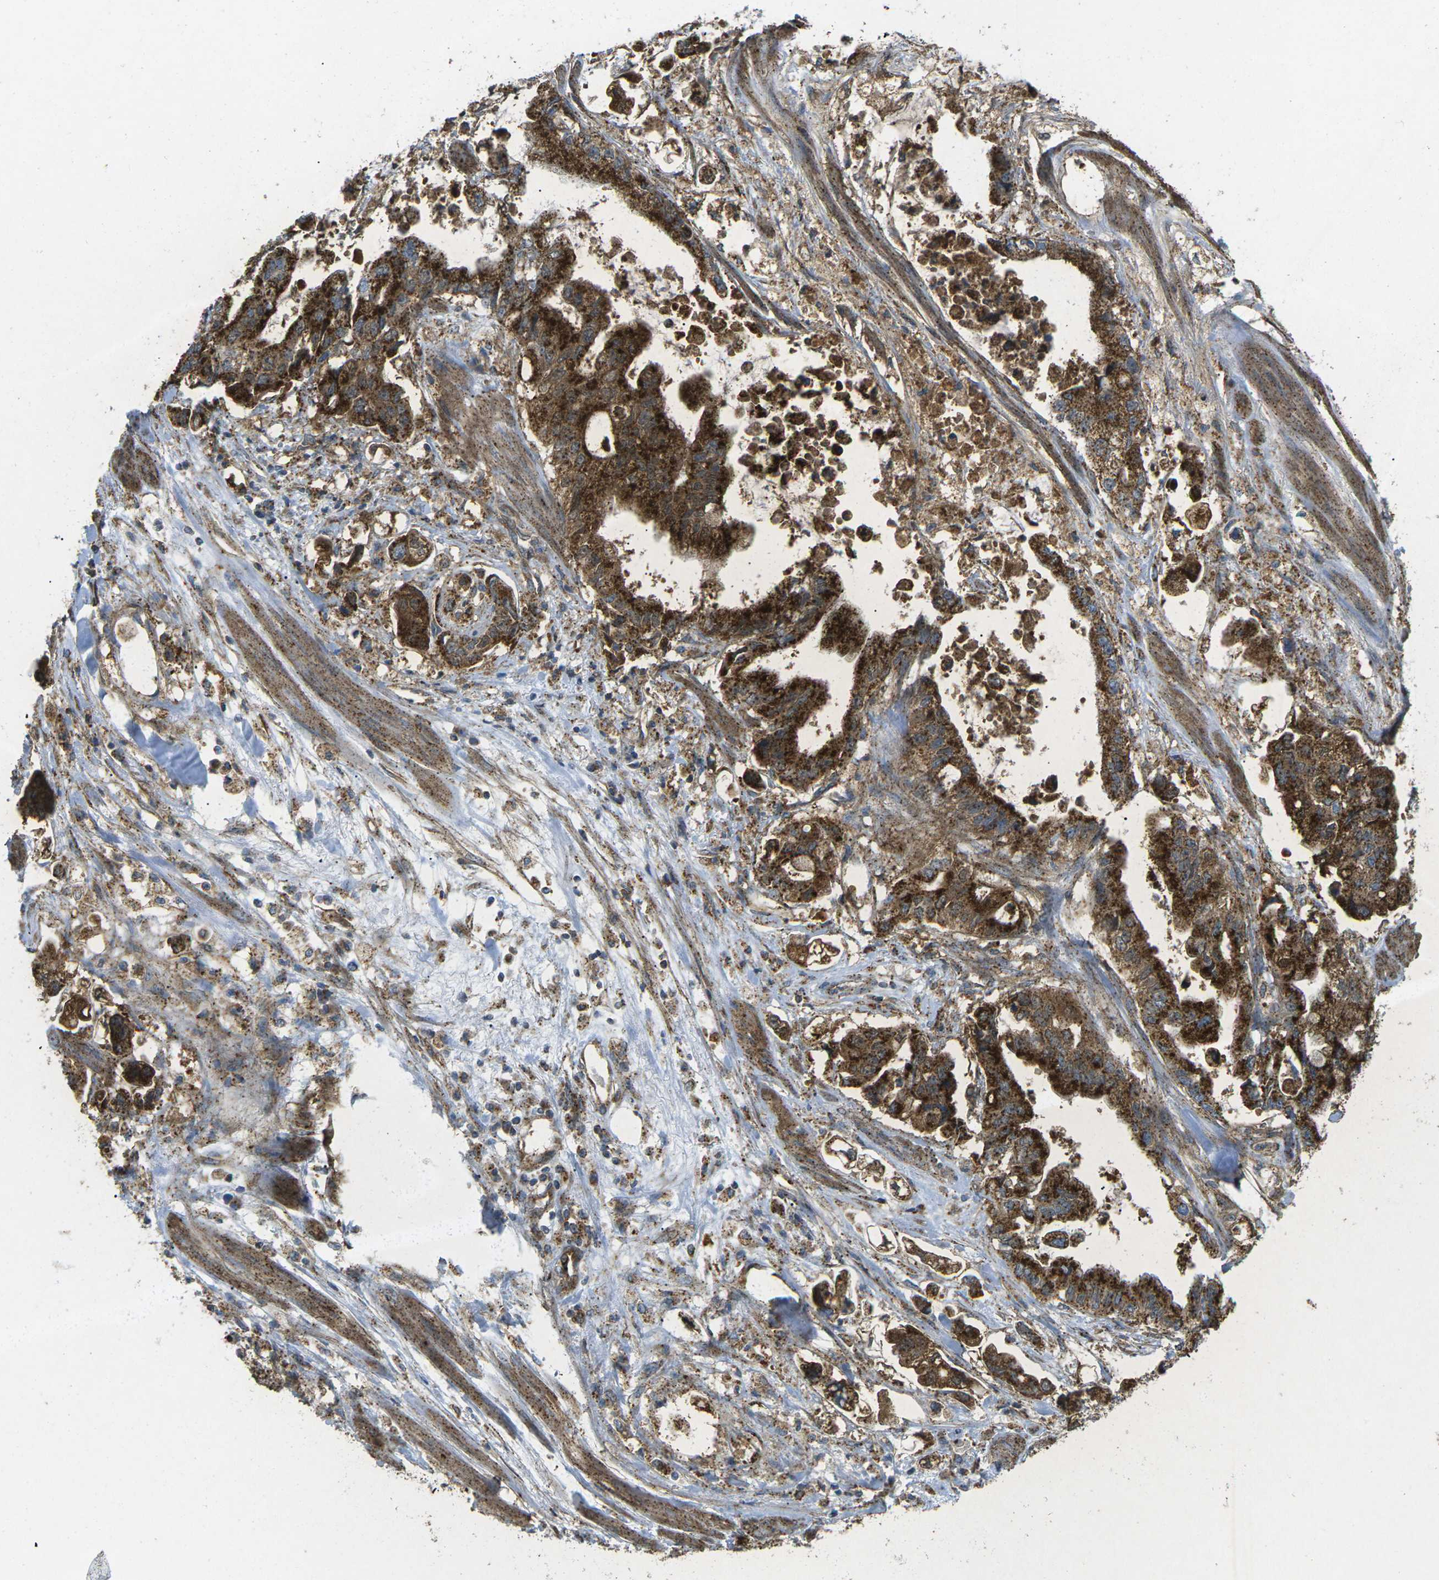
{"staining": {"intensity": "strong", "quantity": ">75%", "location": "cytoplasmic/membranous"}, "tissue": "stomach cancer", "cell_type": "Tumor cells", "image_type": "cancer", "snomed": [{"axis": "morphology", "description": "Normal tissue, NOS"}, {"axis": "morphology", "description": "Adenocarcinoma, NOS"}, {"axis": "topography", "description": "Stomach"}], "caption": "This is a micrograph of immunohistochemistry staining of stomach cancer, which shows strong positivity in the cytoplasmic/membranous of tumor cells.", "gene": "CHMP3", "patient": {"sex": "male", "age": 62}}